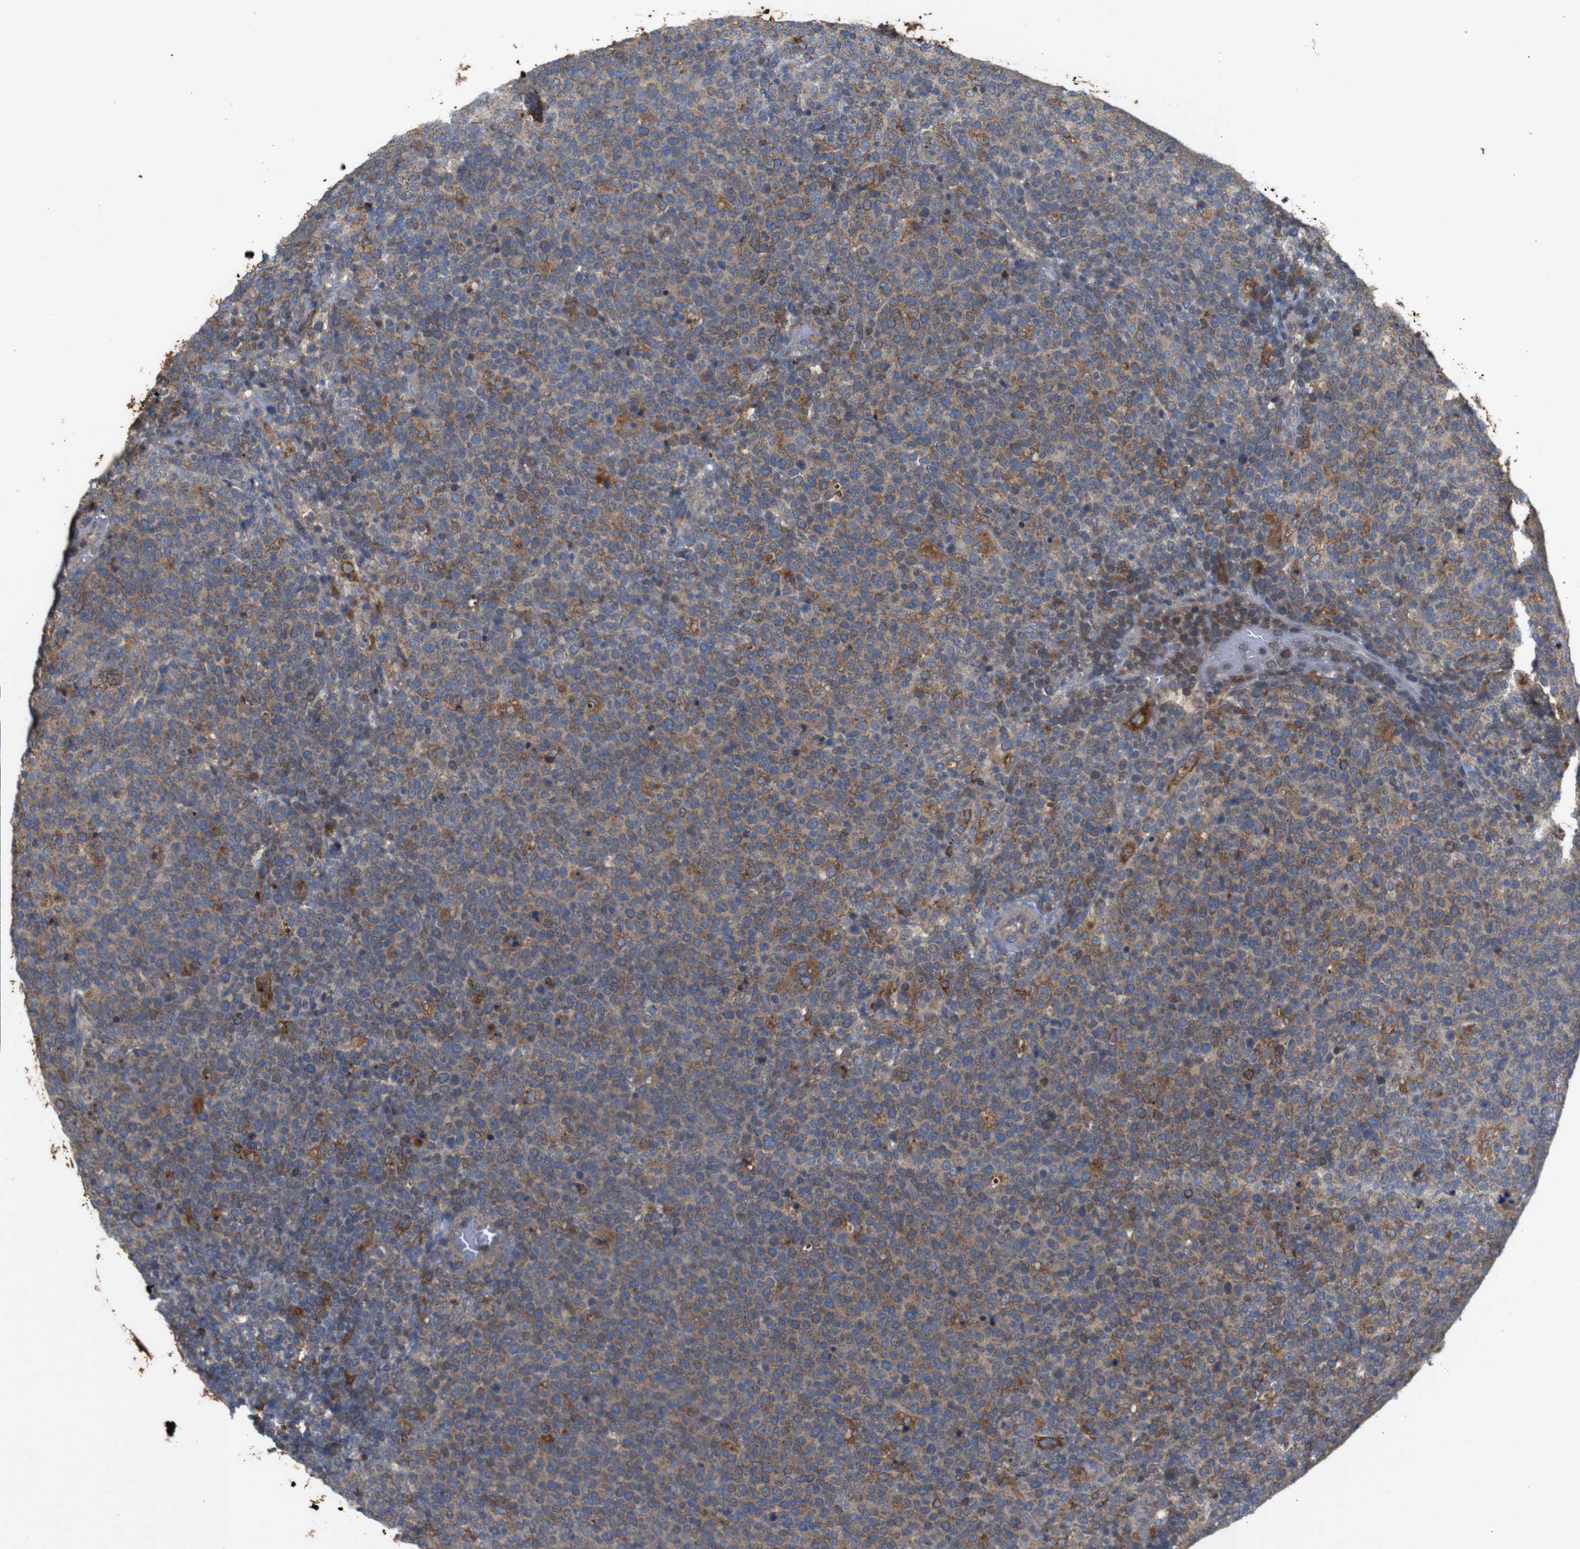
{"staining": {"intensity": "weak", "quantity": ">75%", "location": "cytoplasmic/membranous"}, "tissue": "lymphoma", "cell_type": "Tumor cells", "image_type": "cancer", "snomed": [{"axis": "morphology", "description": "Malignant lymphoma, non-Hodgkin's type, High grade"}, {"axis": "topography", "description": "Lymph node"}], "caption": "The micrograph shows a brown stain indicating the presence of a protein in the cytoplasmic/membranous of tumor cells in lymphoma.", "gene": "PTPN1", "patient": {"sex": "male", "age": 61}}